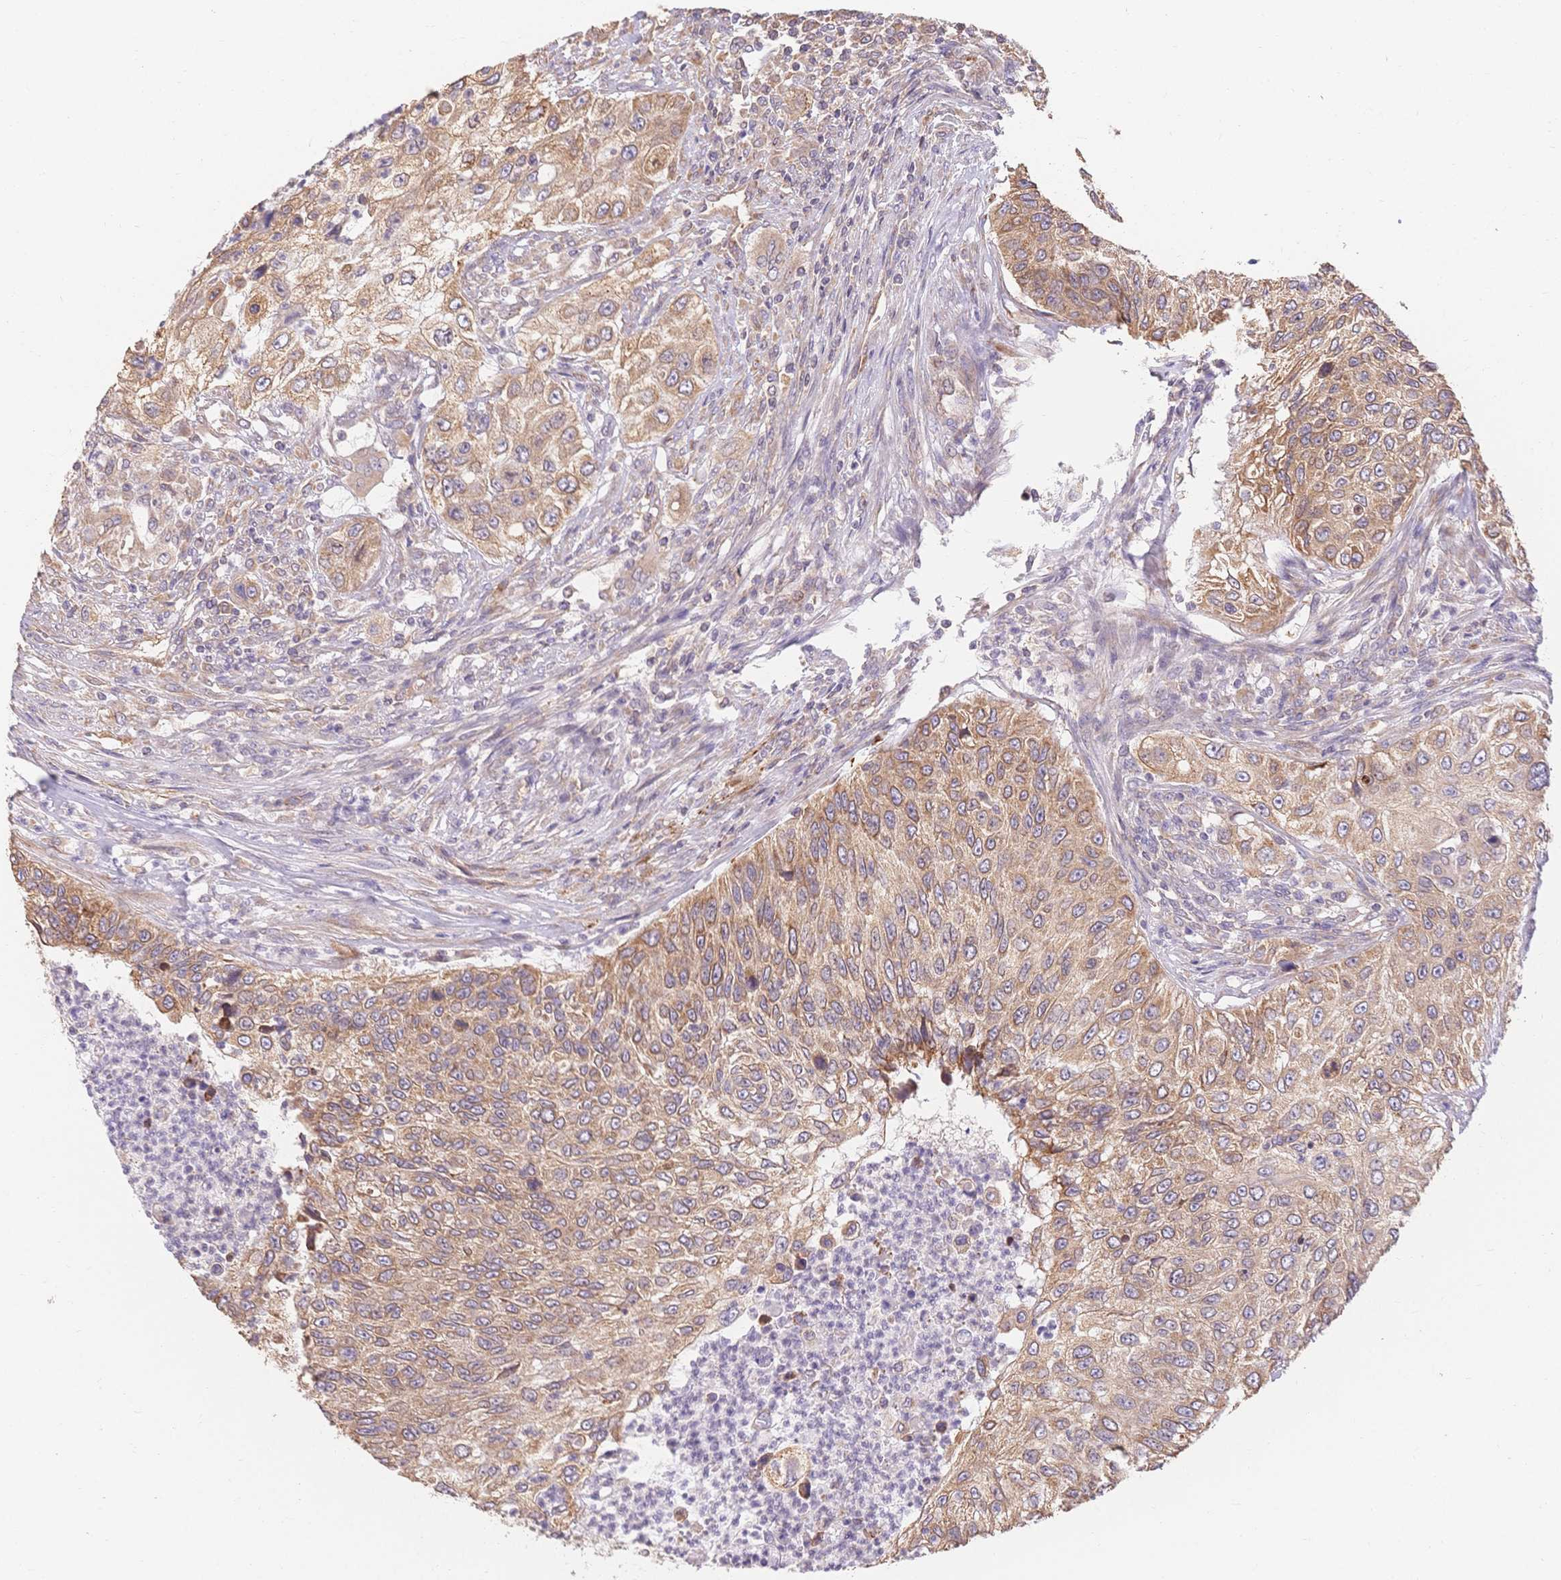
{"staining": {"intensity": "weak", "quantity": ">75%", "location": "cytoplasmic/membranous"}, "tissue": "urothelial cancer", "cell_type": "Tumor cells", "image_type": "cancer", "snomed": [{"axis": "morphology", "description": "Urothelial carcinoma, High grade"}, {"axis": "topography", "description": "Urinary bladder"}], "caption": "The micrograph demonstrates immunohistochemical staining of urothelial cancer. There is weak cytoplasmic/membranous expression is identified in about >75% of tumor cells.", "gene": "HS3ST5", "patient": {"sex": "female", "age": 60}}